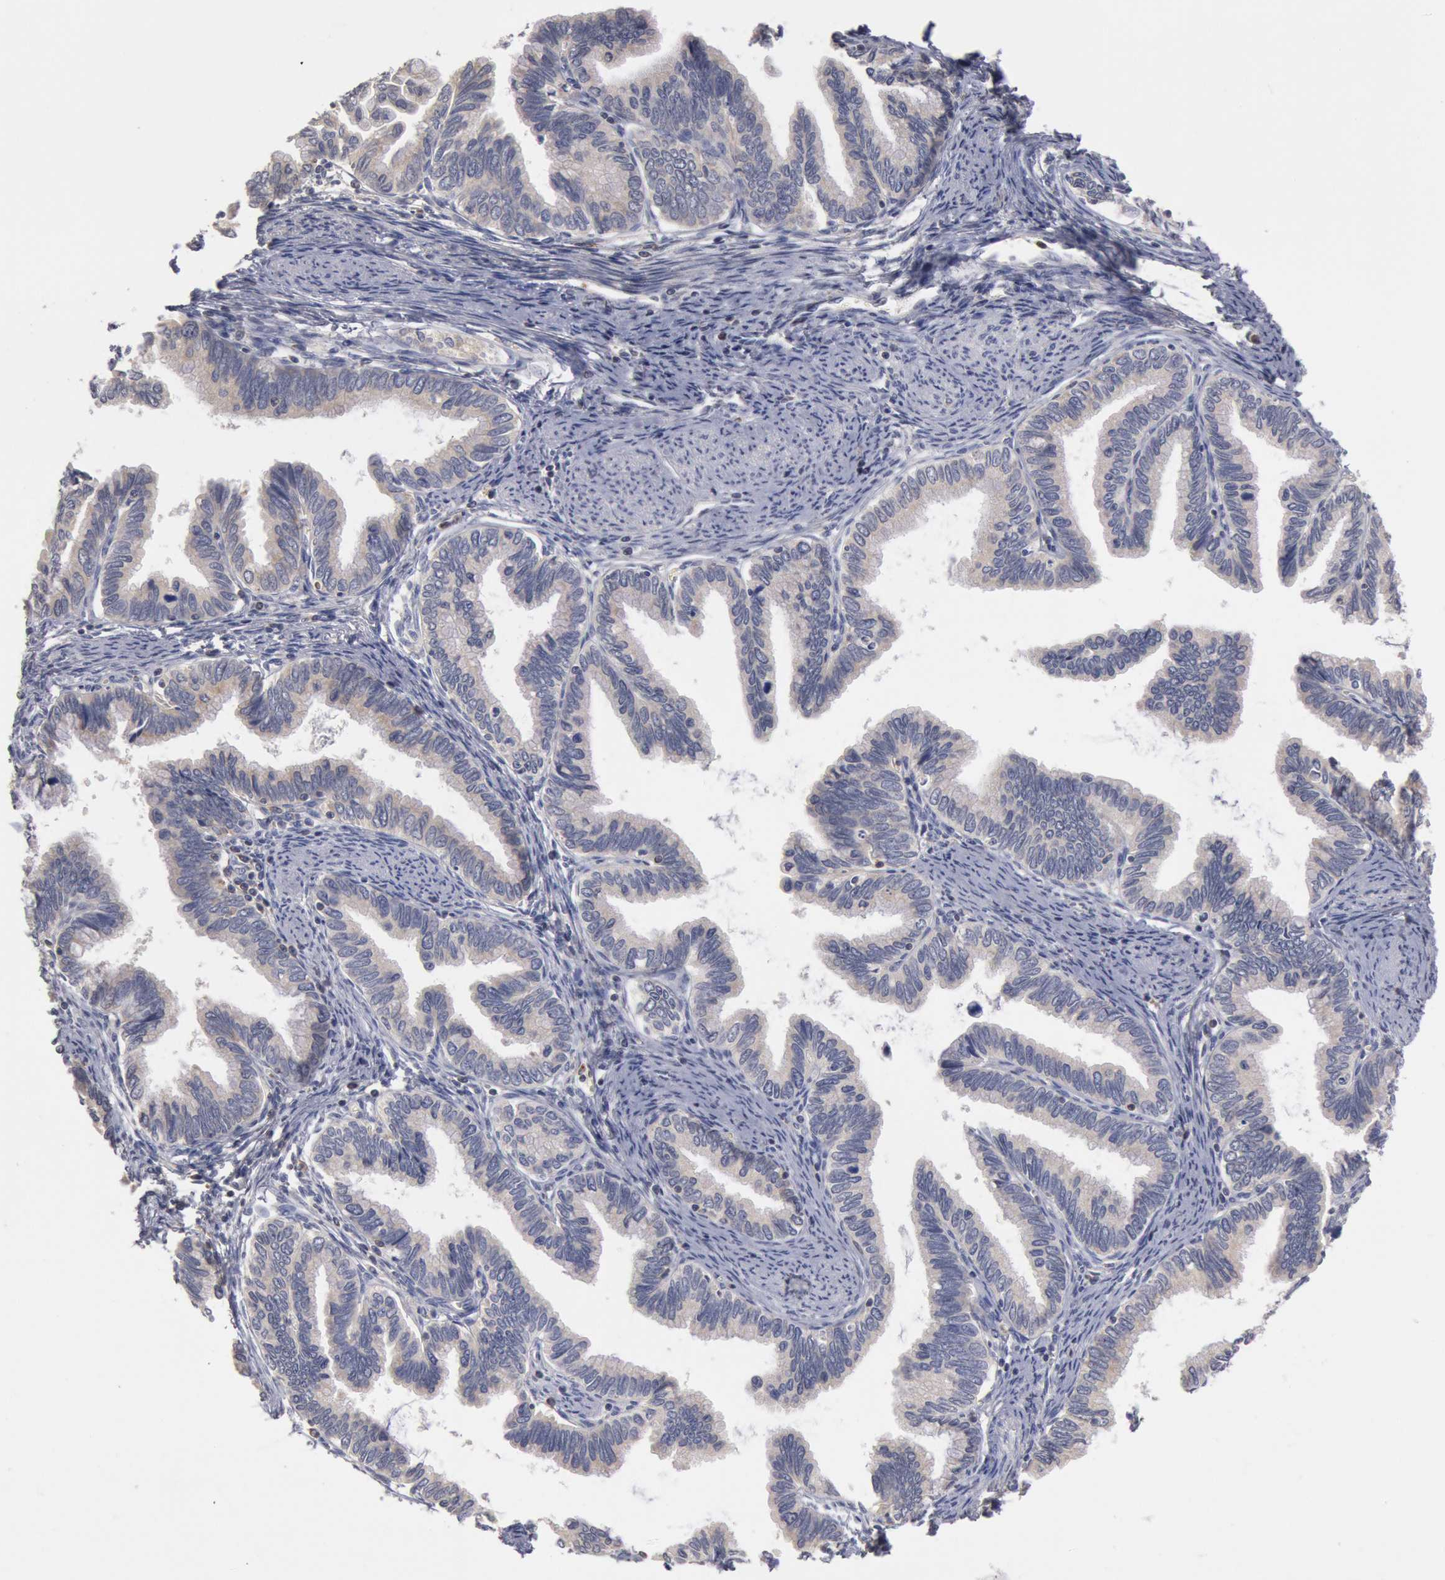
{"staining": {"intensity": "negative", "quantity": "none", "location": "none"}, "tissue": "cervical cancer", "cell_type": "Tumor cells", "image_type": "cancer", "snomed": [{"axis": "morphology", "description": "Adenocarcinoma, NOS"}, {"axis": "topography", "description": "Cervix"}], "caption": "Tumor cells show no significant protein expression in cervical adenocarcinoma.", "gene": "OSBPL8", "patient": {"sex": "female", "age": 49}}